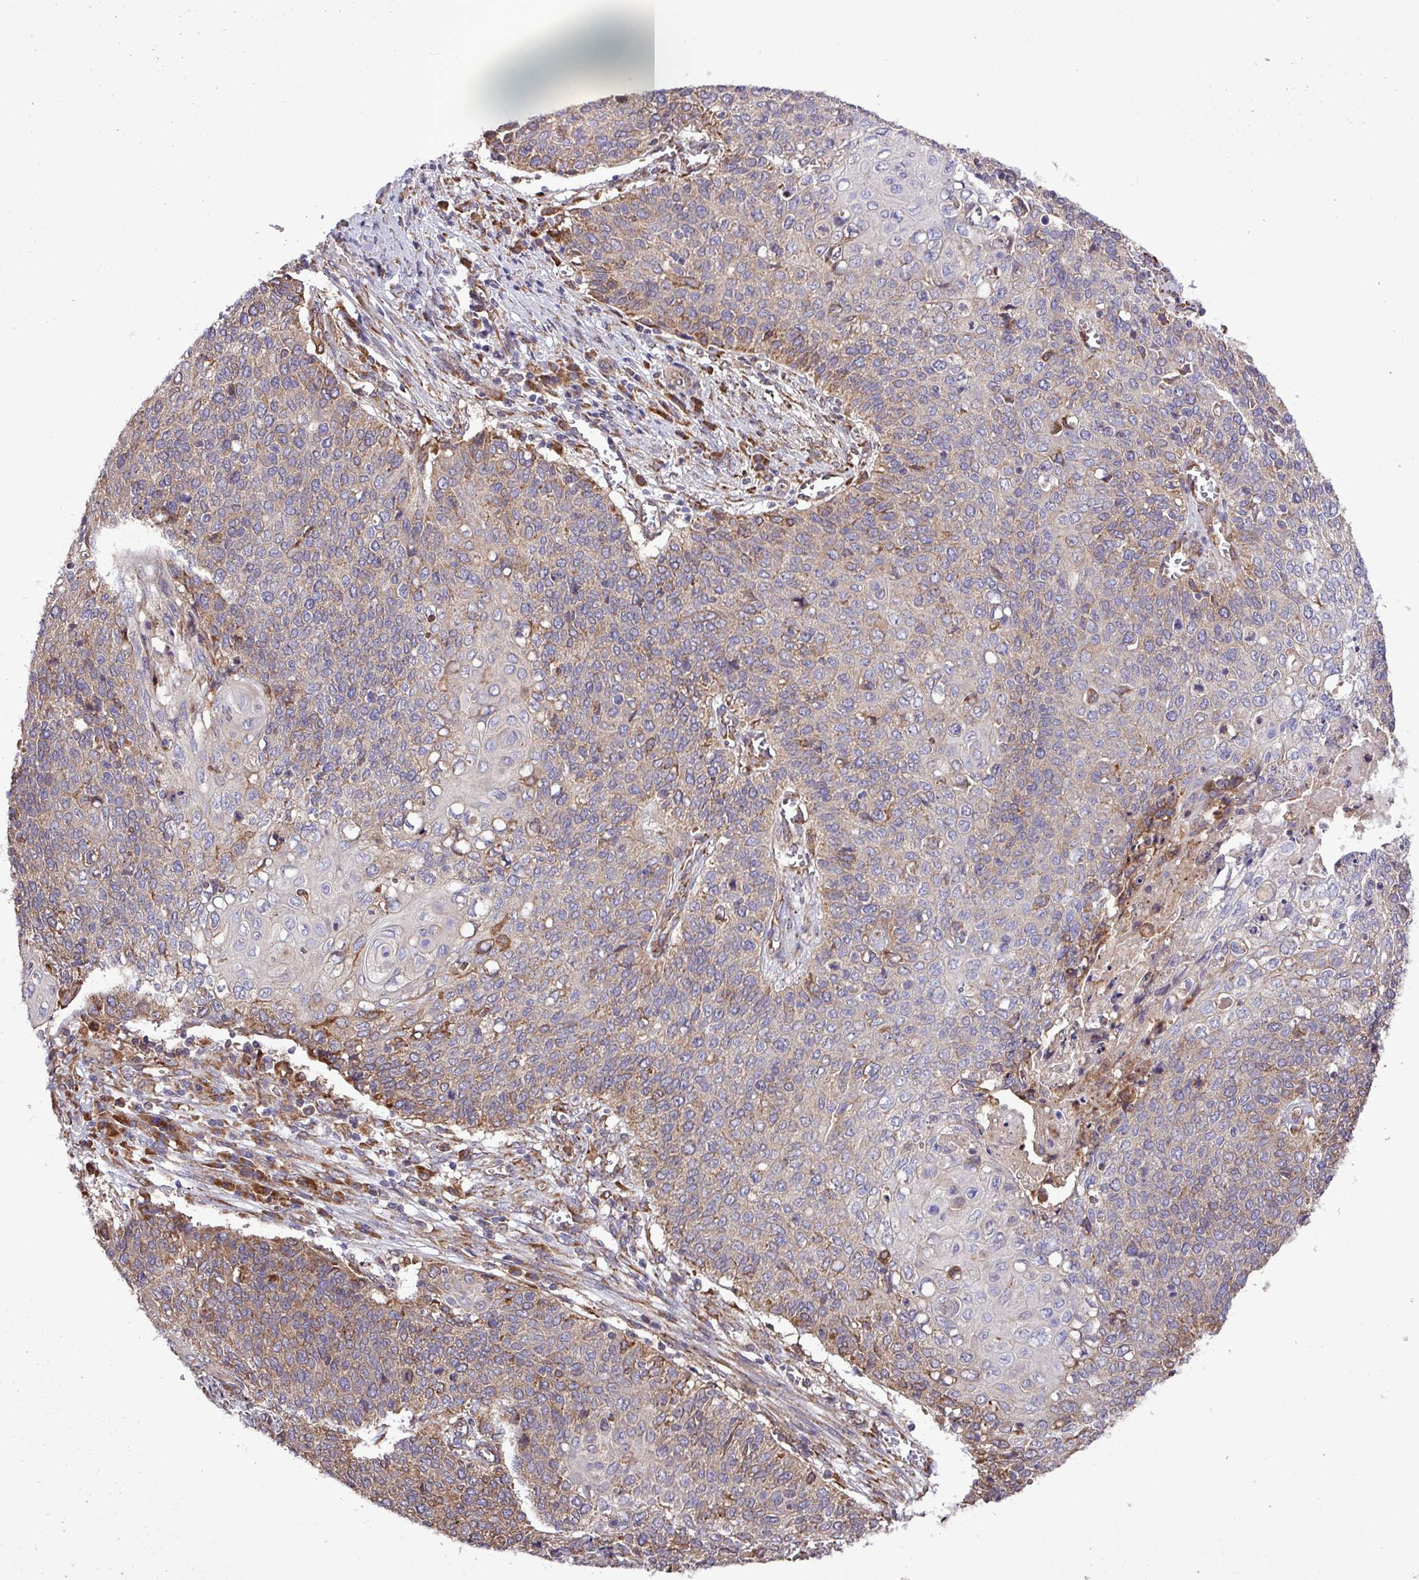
{"staining": {"intensity": "moderate", "quantity": "25%-75%", "location": "cytoplasmic/membranous"}, "tissue": "cervical cancer", "cell_type": "Tumor cells", "image_type": "cancer", "snomed": [{"axis": "morphology", "description": "Squamous cell carcinoma, NOS"}, {"axis": "topography", "description": "Cervix"}], "caption": "Protein analysis of cervical cancer (squamous cell carcinoma) tissue demonstrates moderate cytoplasmic/membranous expression in about 25%-75% of tumor cells.", "gene": "MEGF6", "patient": {"sex": "female", "age": 39}}